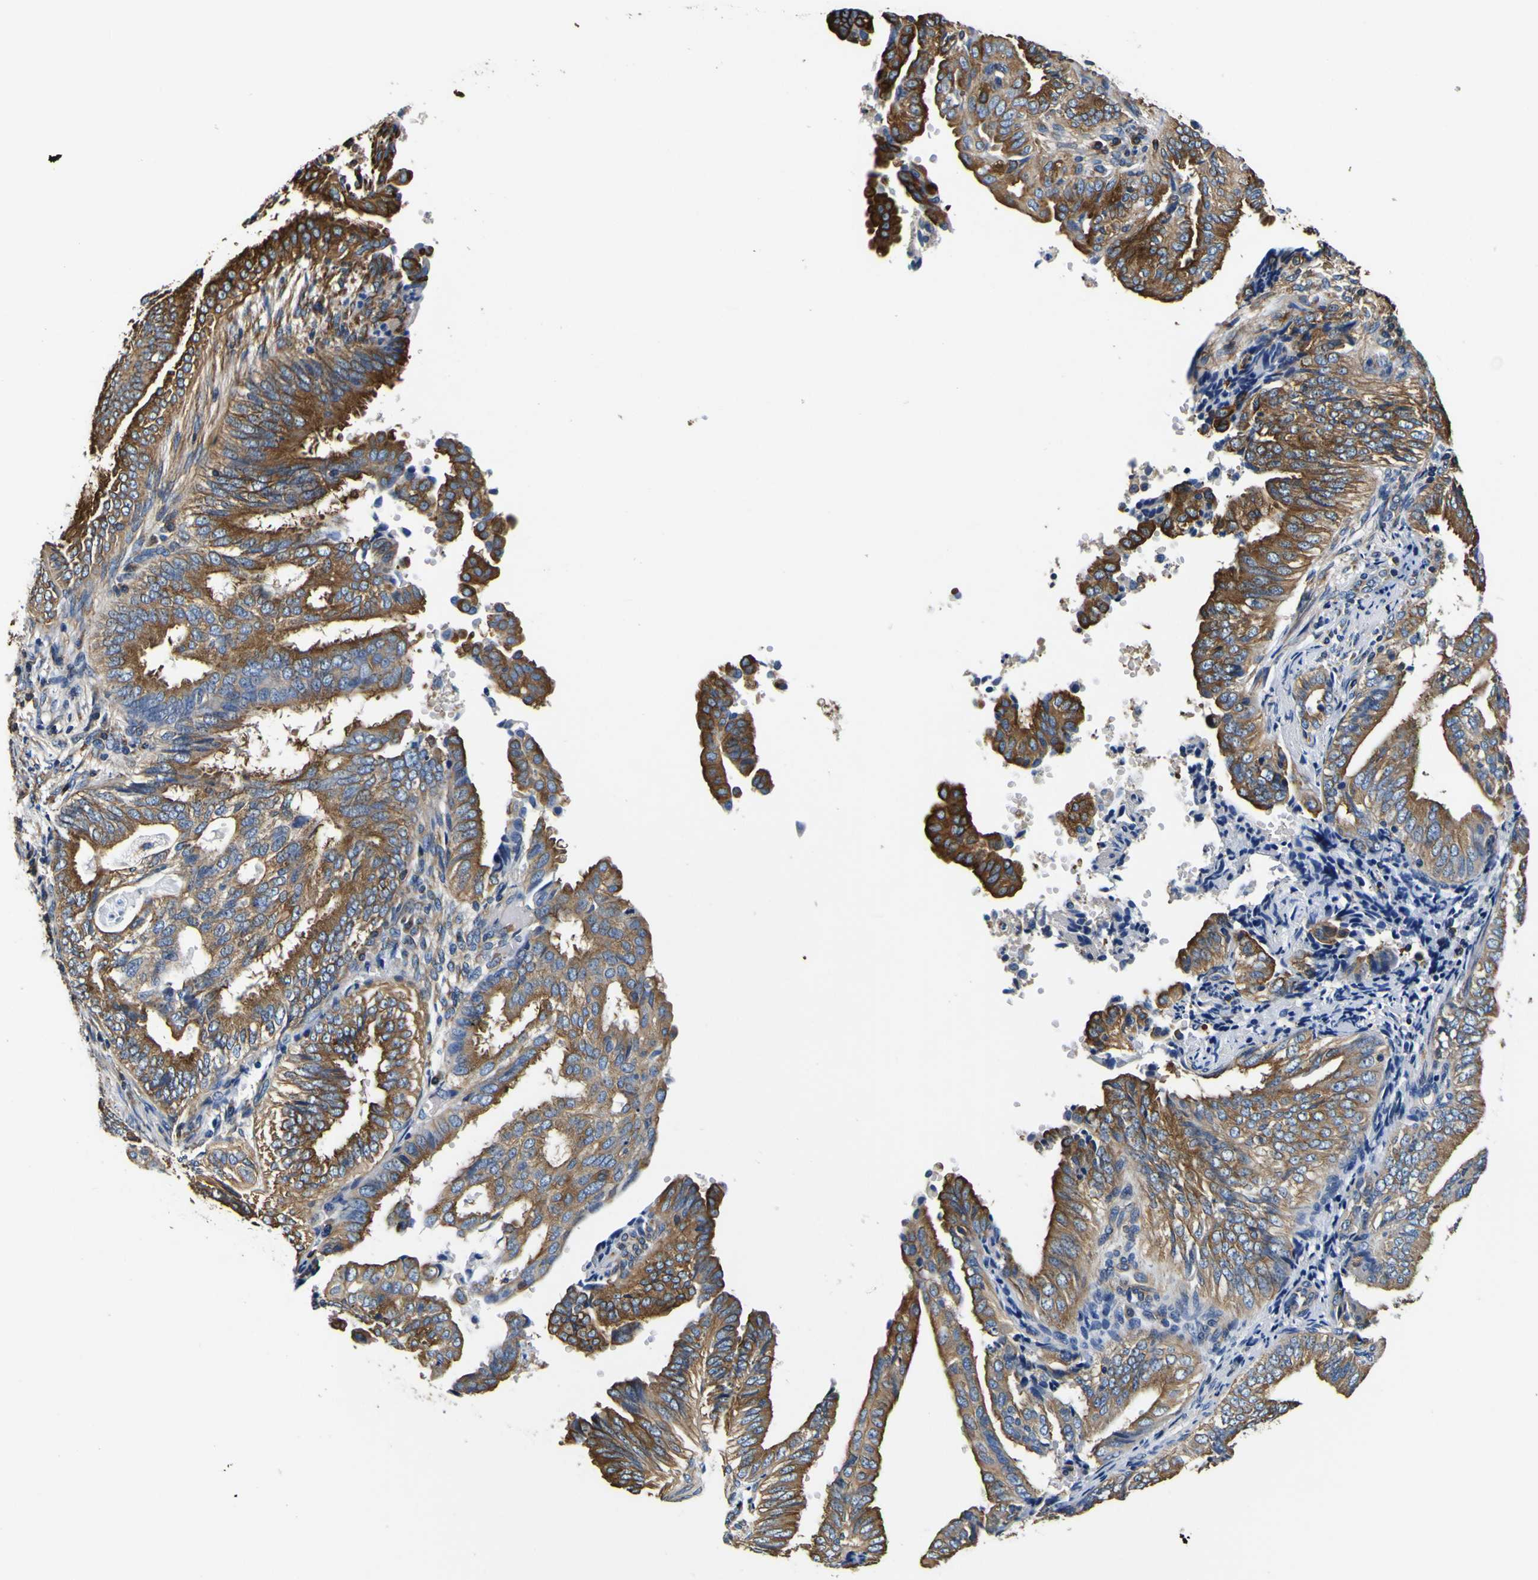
{"staining": {"intensity": "moderate", "quantity": ">75%", "location": "cytoplasmic/membranous"}, "tissue": "endometrial cancer", "cell_type": "Tumor cells", "image_type": "cancer", "snomed": [{"axis": "morphology", "description": "Adenocarcinoma, NOS"}, {"axis": "topography", "description": "Endometrium"}], "caption": "Immunohistochemistry (IHC) photomicrograph of human adenocarcinoma (endometrial) stained for a protein (brown), which displays medium levels of moderate cytoplasmic/membranous expression in approximately >75% of tumor cells.", "gene": "TUBA1B", "patient": {"sex": "female", "age": 58}}